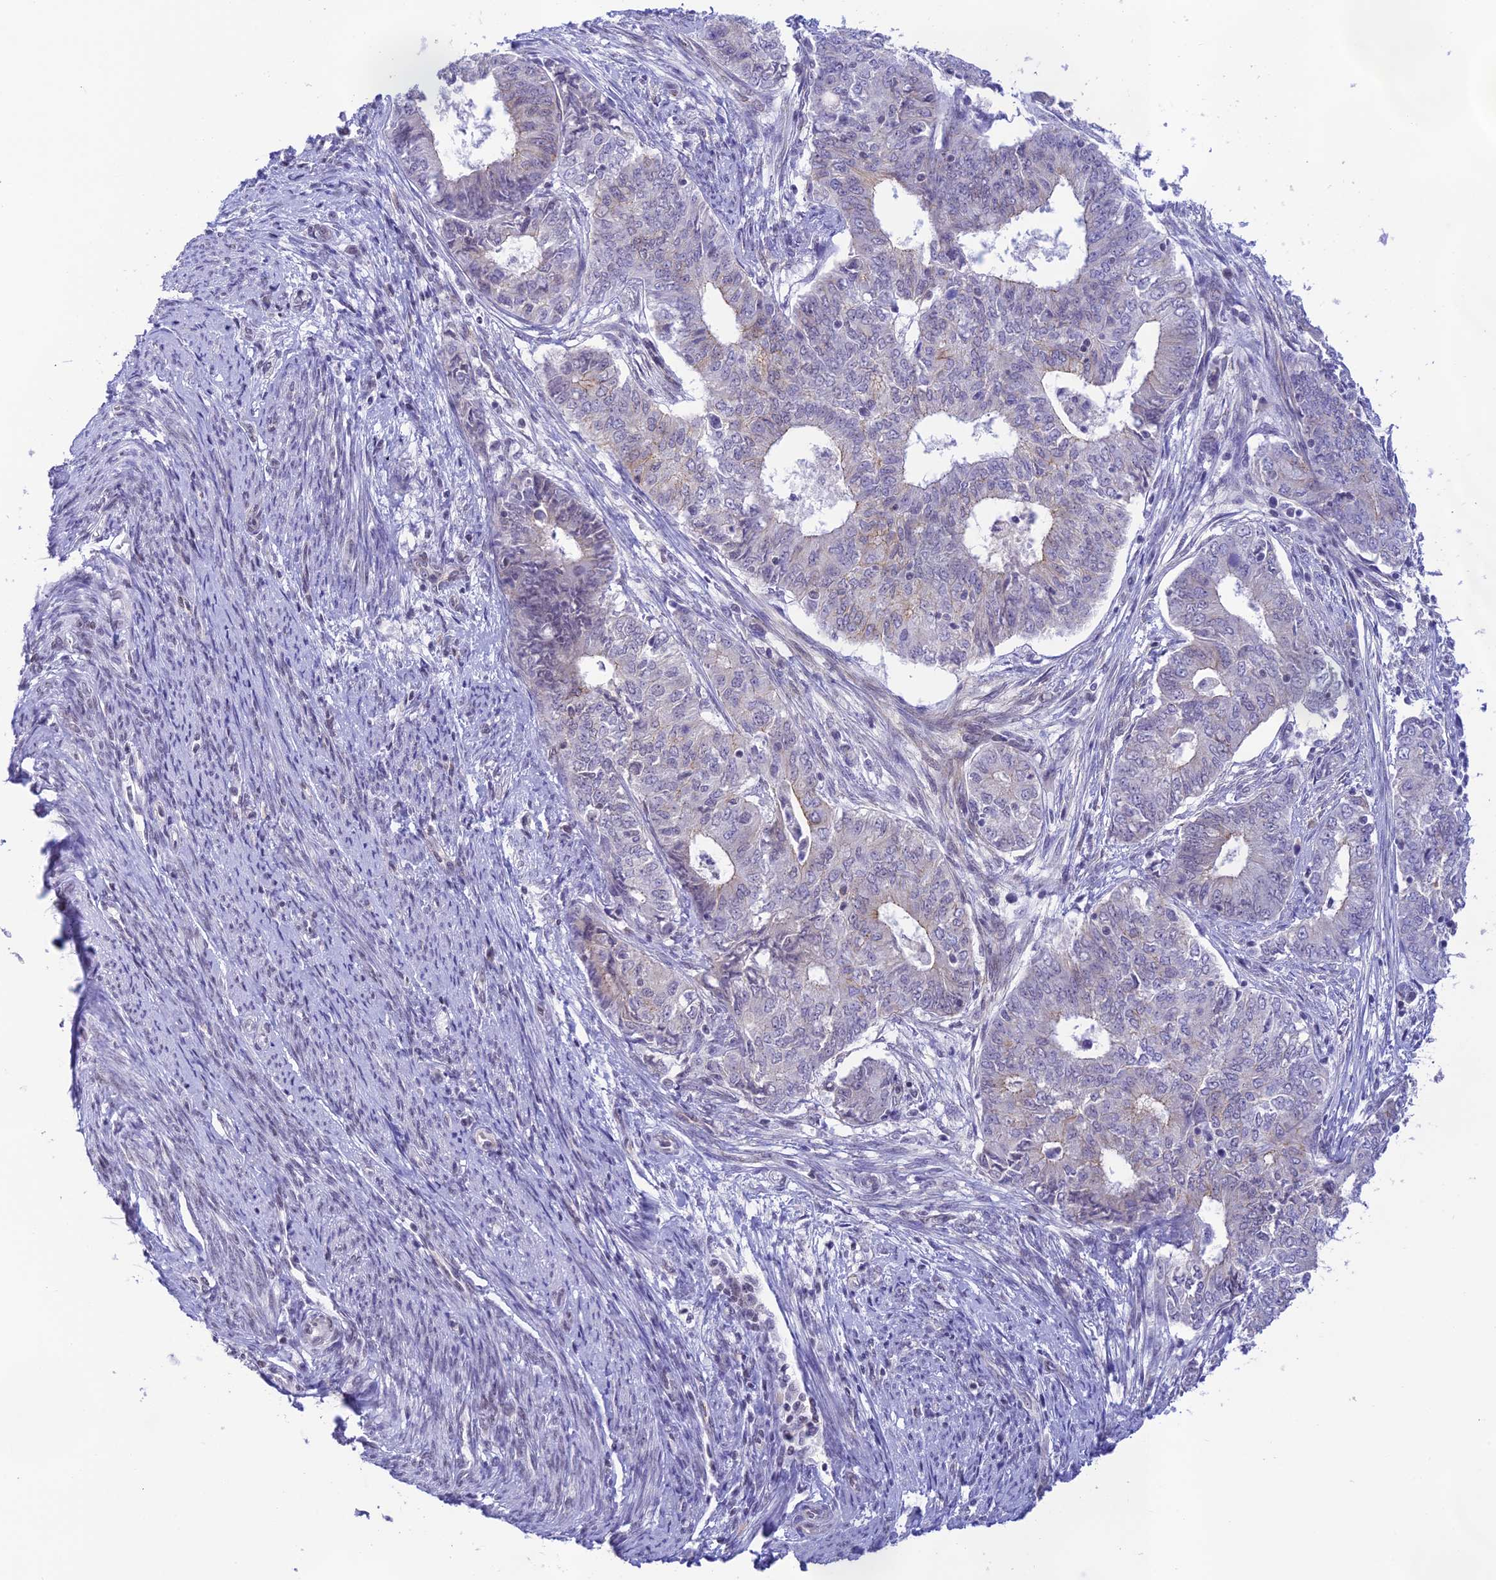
{"staining": {"intensity": "weak", "quantity": "<25%", "location": "cytoplasmic/membranous"}, "tissue": "endometrial cancer", "cell_type": "Tumor cells", "image_type": "cancer", "snomed": [{"axis": "morphology", "description": "Adenocarcinoma, NOS"}, {"axis": "topography", "description": "Endometrium"}], "caption": "Immunohistochemistry image of neoplastic tissue: human endometrial cancer (adenocarcinoma) stained with DAB demonstrates no significant protein positivity in tumor cells.", "gene": "THAP11", "patient": {"sex": "female", "age": 62}}